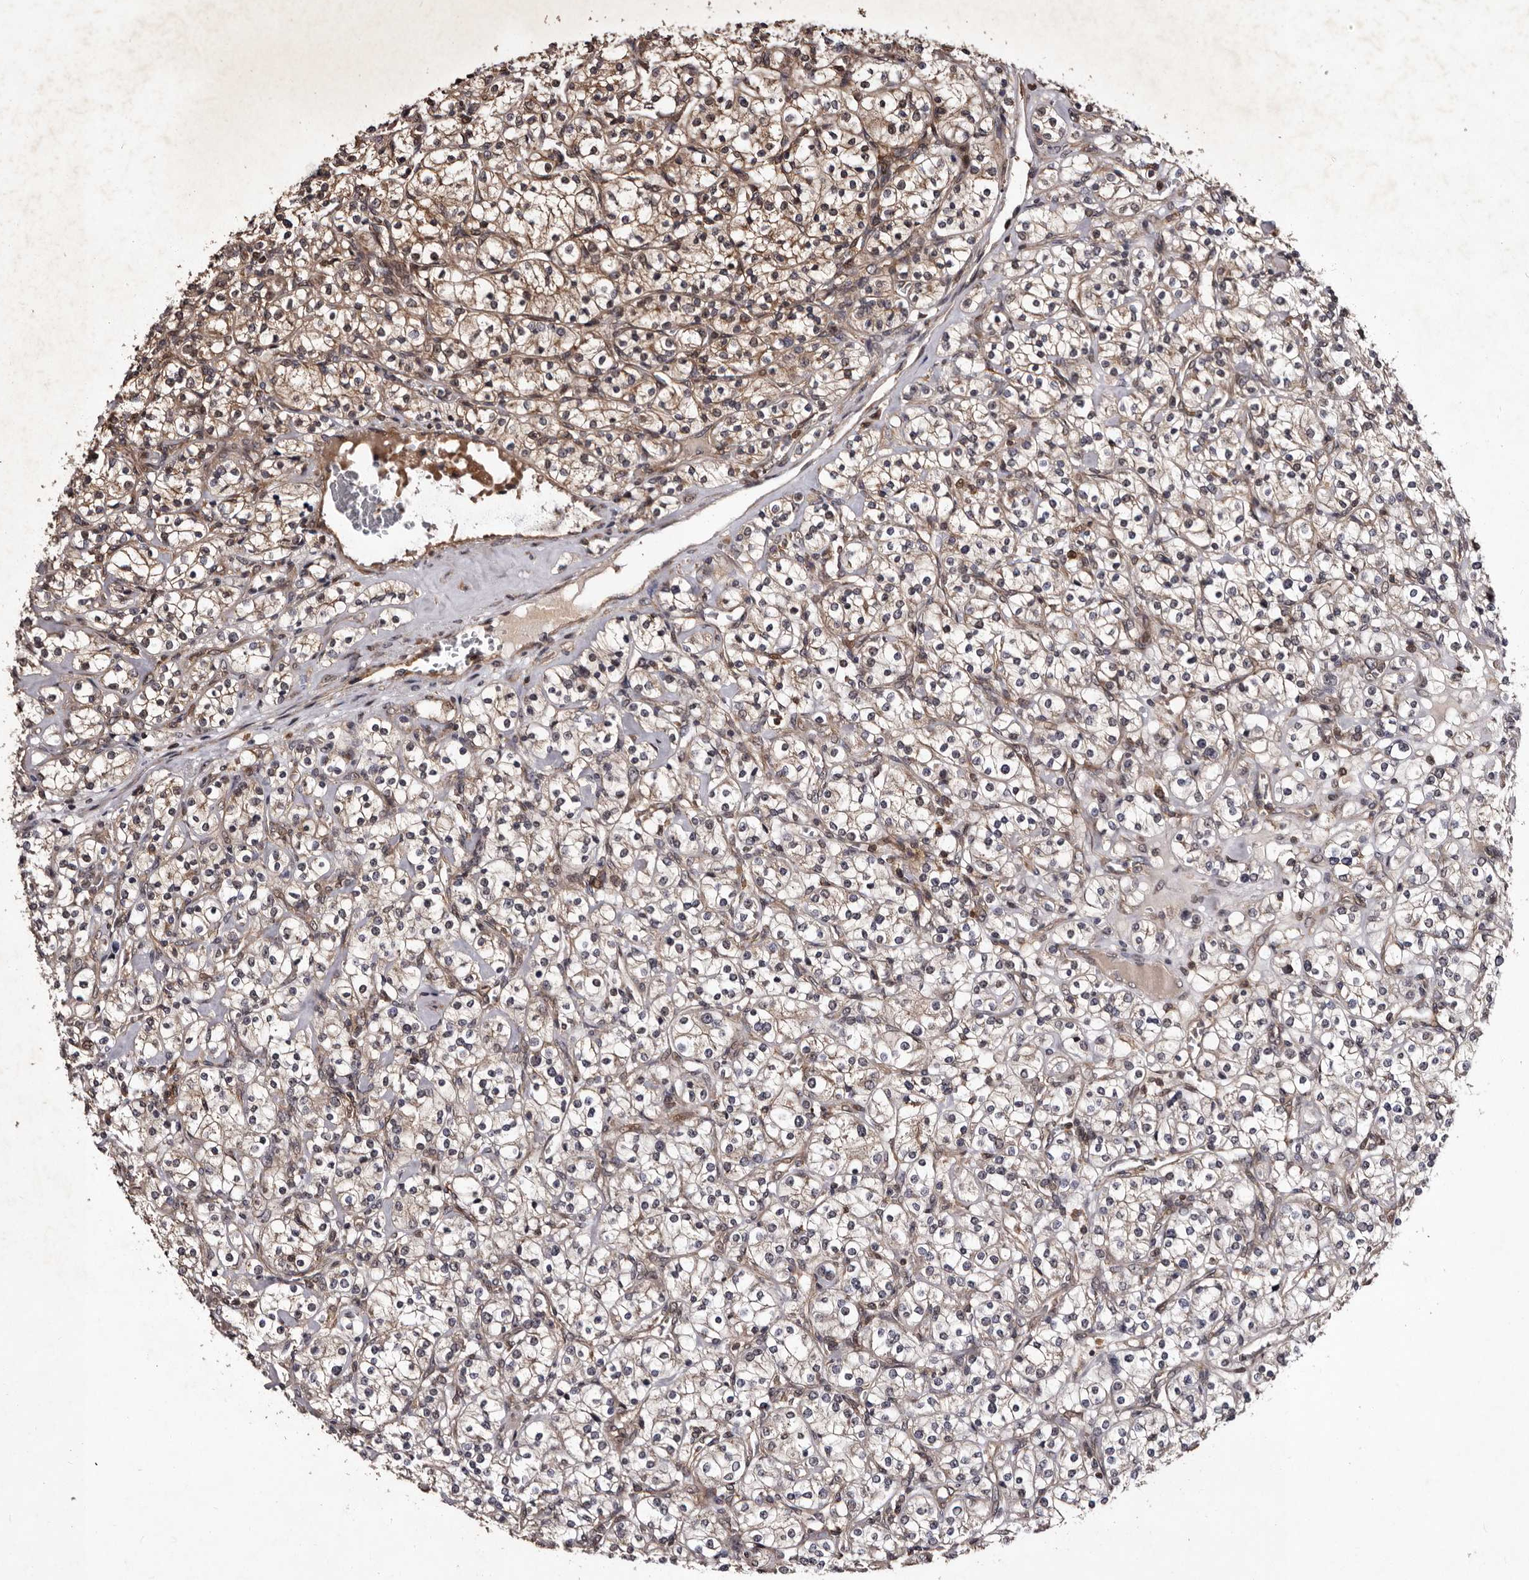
{"staining": {"intensity": "moderate", "quantity": "25%-75%", "location": "cytoplasmic/membranous"}, "tissue": "renal cancer", "cell_type": "Tumor cells", "image_type": "cancer", "snomed": [{"axis": "morphology", "description": "Adenocarcinoma, NOS"}, {"axis": "topography", "description": "Kidney"}], "caption": "Human renal cancer stained with a protein marker demonstrates moderate staining in tumor cells.", "gene": "MKRN3", "patient": {"sex": "male", "age": 77}}